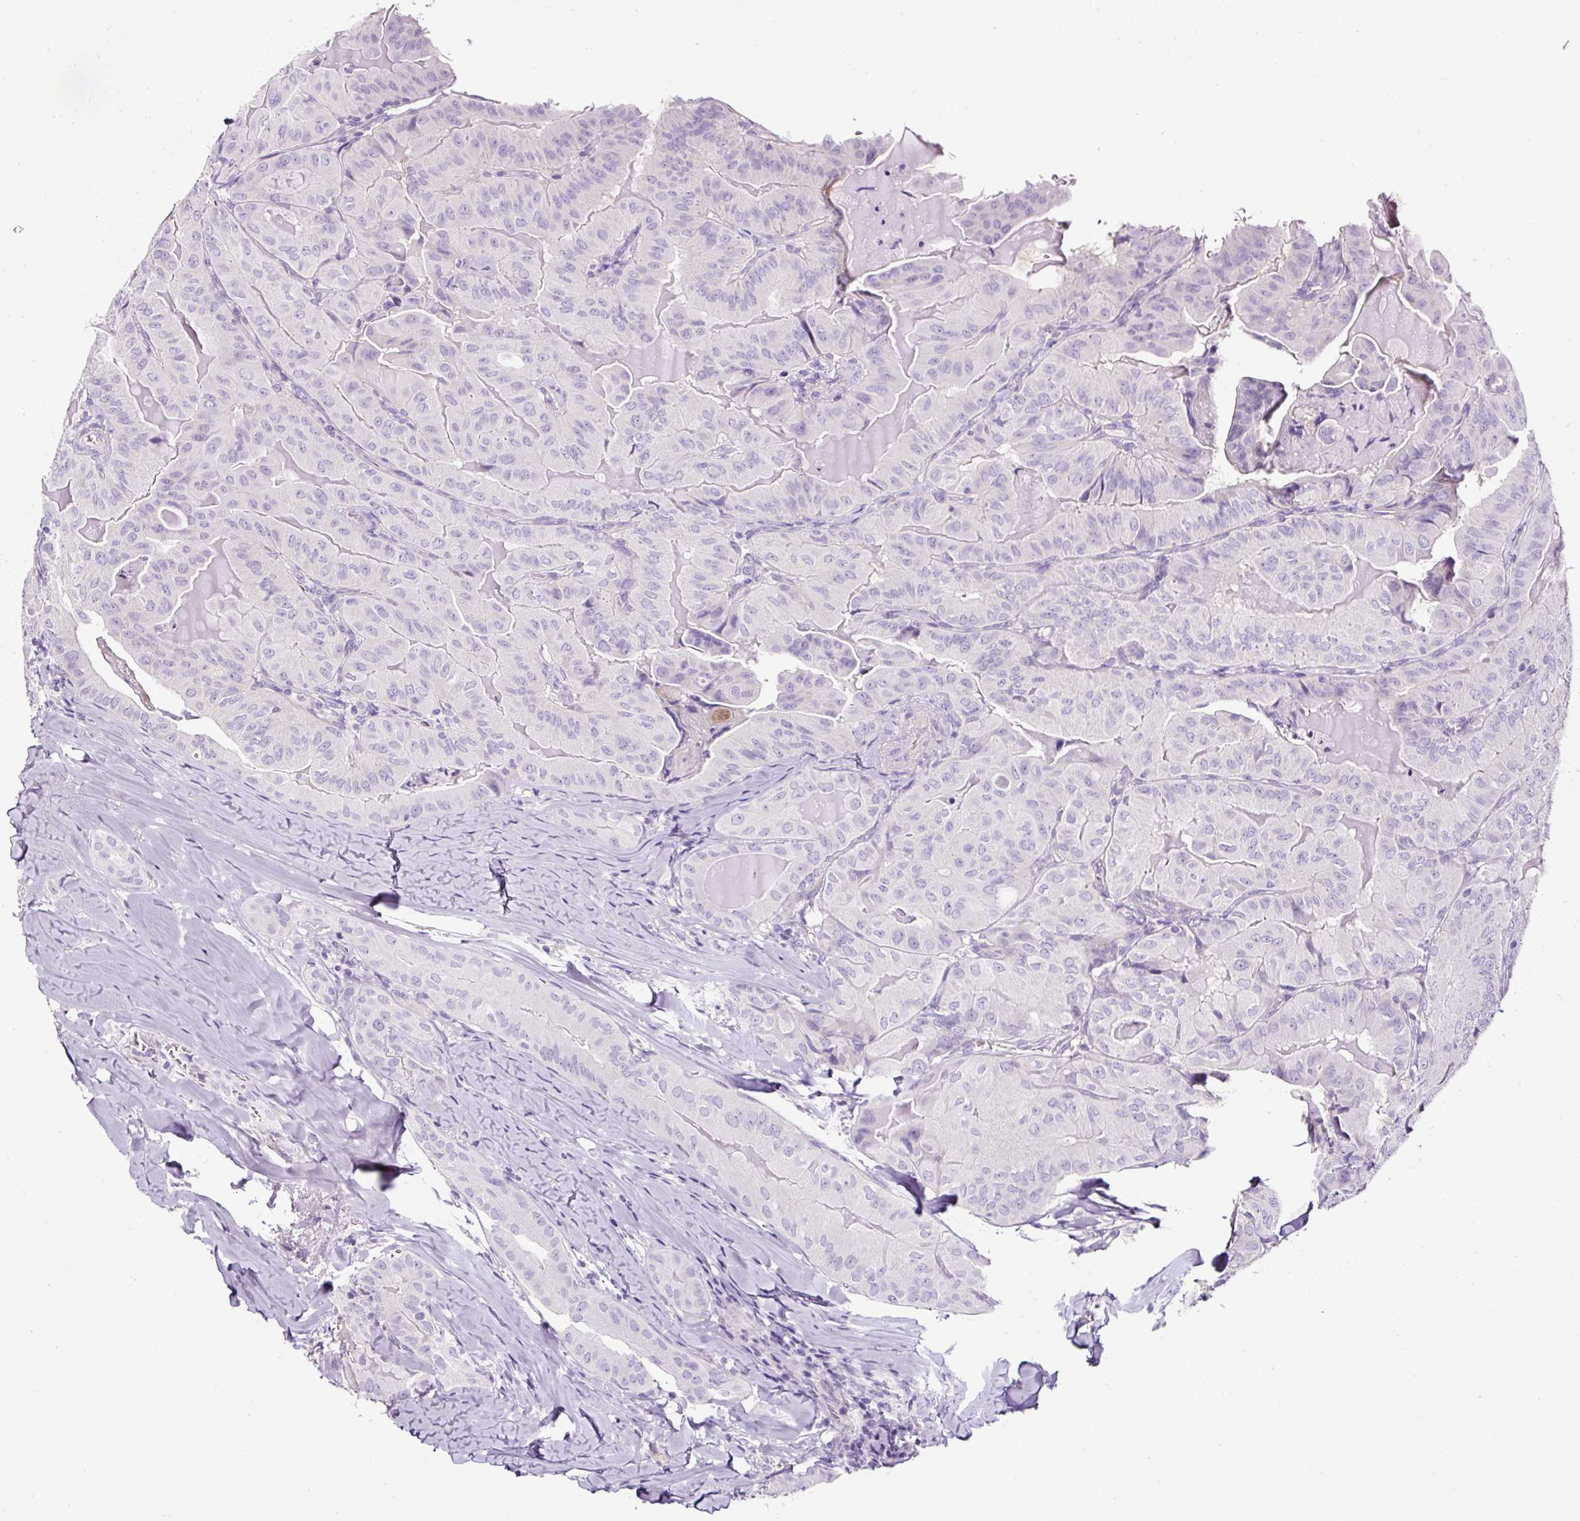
{"staining": {"intensity": "negative", "quantity": "none", "location": "none"}, "tissue": "thyroid cancer", "cell_type": "Tumor cells", "image_type": "cancer", "snomed": [{"axis": "morphology", "description": "Papillary adenocarcinoma, NOS"}, {"axis": "topography", "description": "Thyroid gland"}], "caption": "There is no significant staining in tumor cells of thyroid papillary adenocarcinoma.", "gene": "OR14A2", "patient": {"sex": "female", "age": 68}}